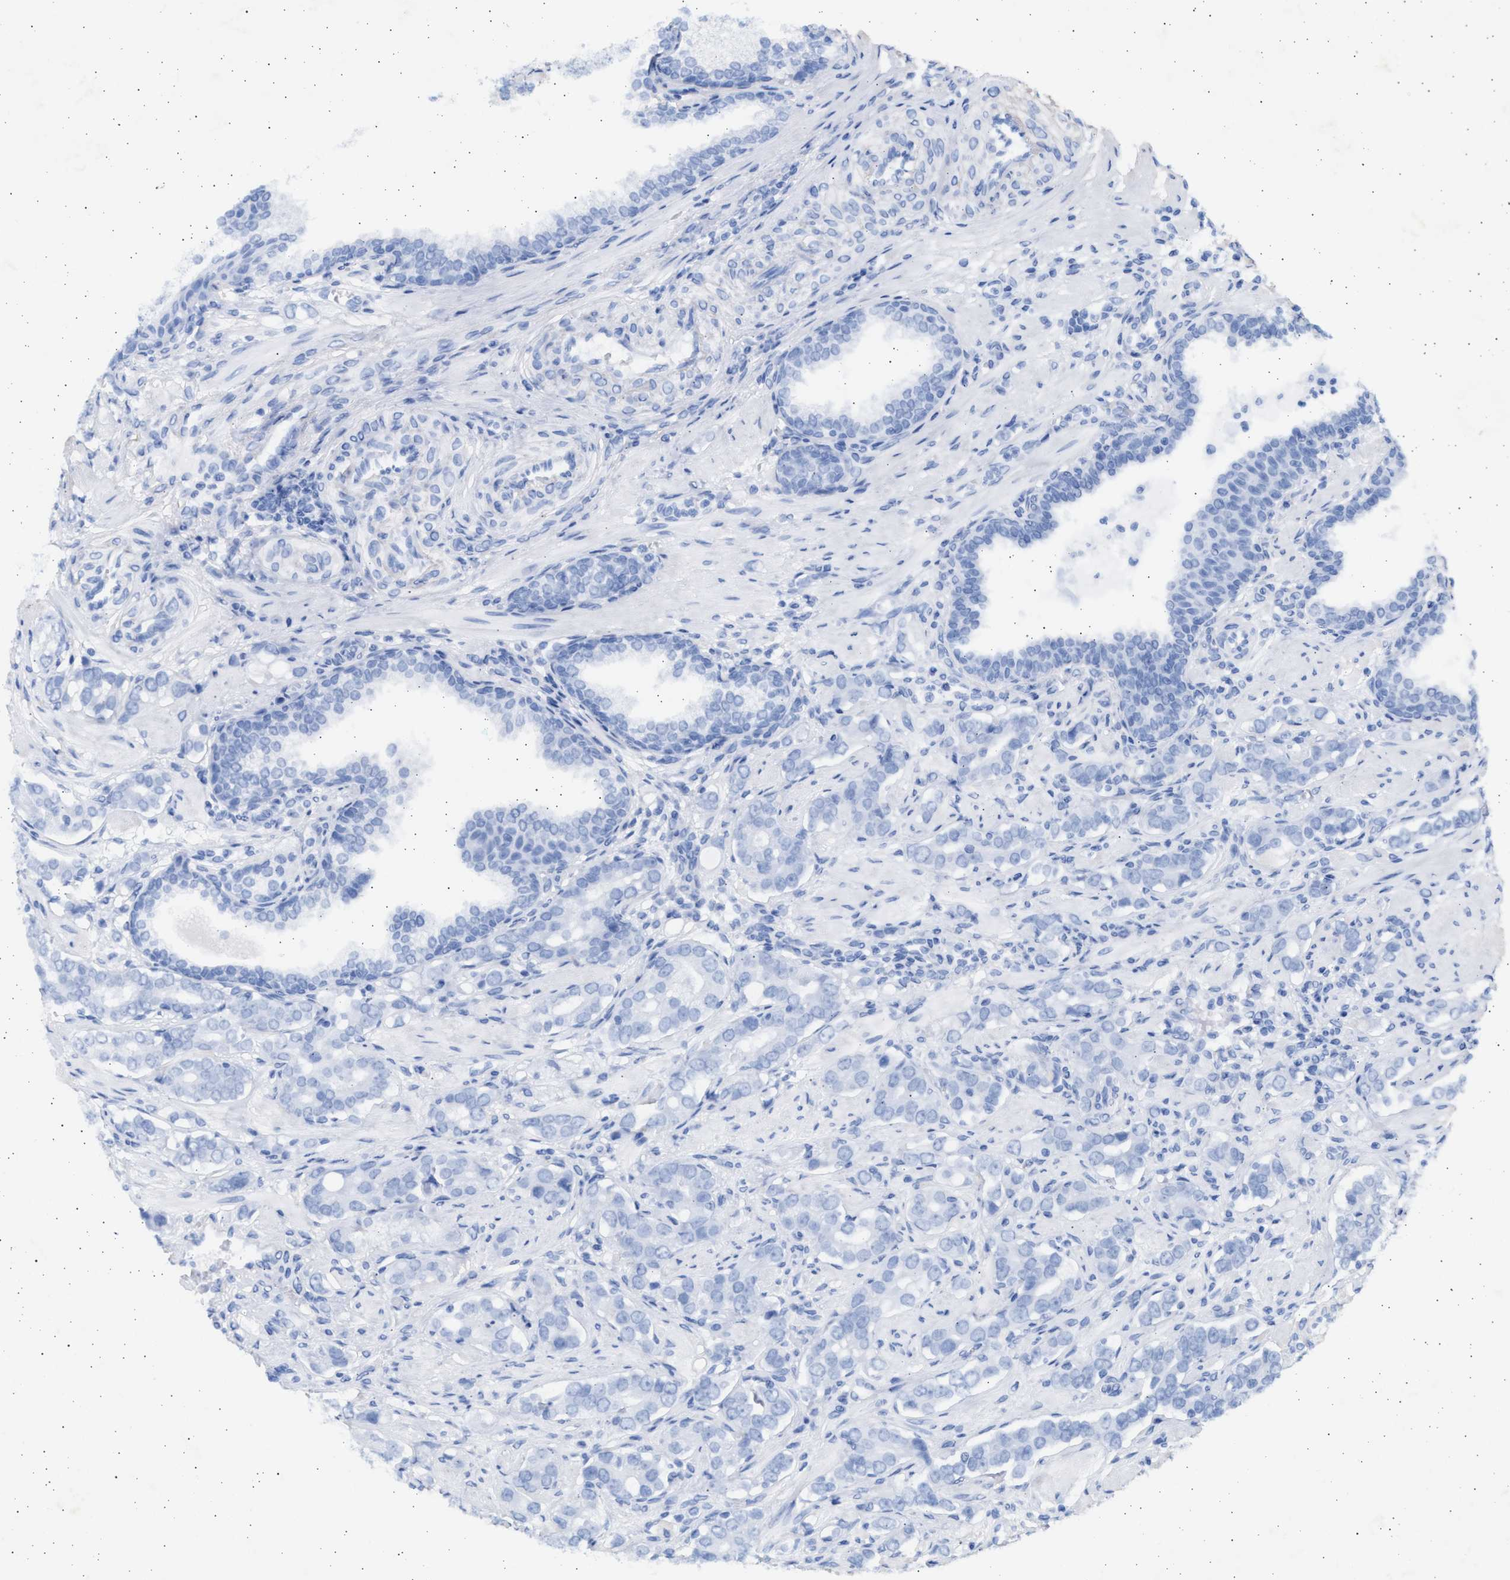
{"staining": {"intensity": "negative", "quantity": "none", "location": "none"}, "tissue": "prostate cancer", "cell_type": "Tumor cells", "image_type": "cancer", "snomed": [{"axis": "morphology", "description": "Adenocarcinoma, High grade"}, {"axis": "topography", "description": "Prostate"}], "caption": "An immunohistochemistry image of prostate cancer (adenocarcinoma (high-grade)) is shown. There is no staining in tumor cells of prostate cancer (adenocarcinoma (high-grade)).", "gene": "NBR1", "patient": {"sex": "male", "age": 52}}